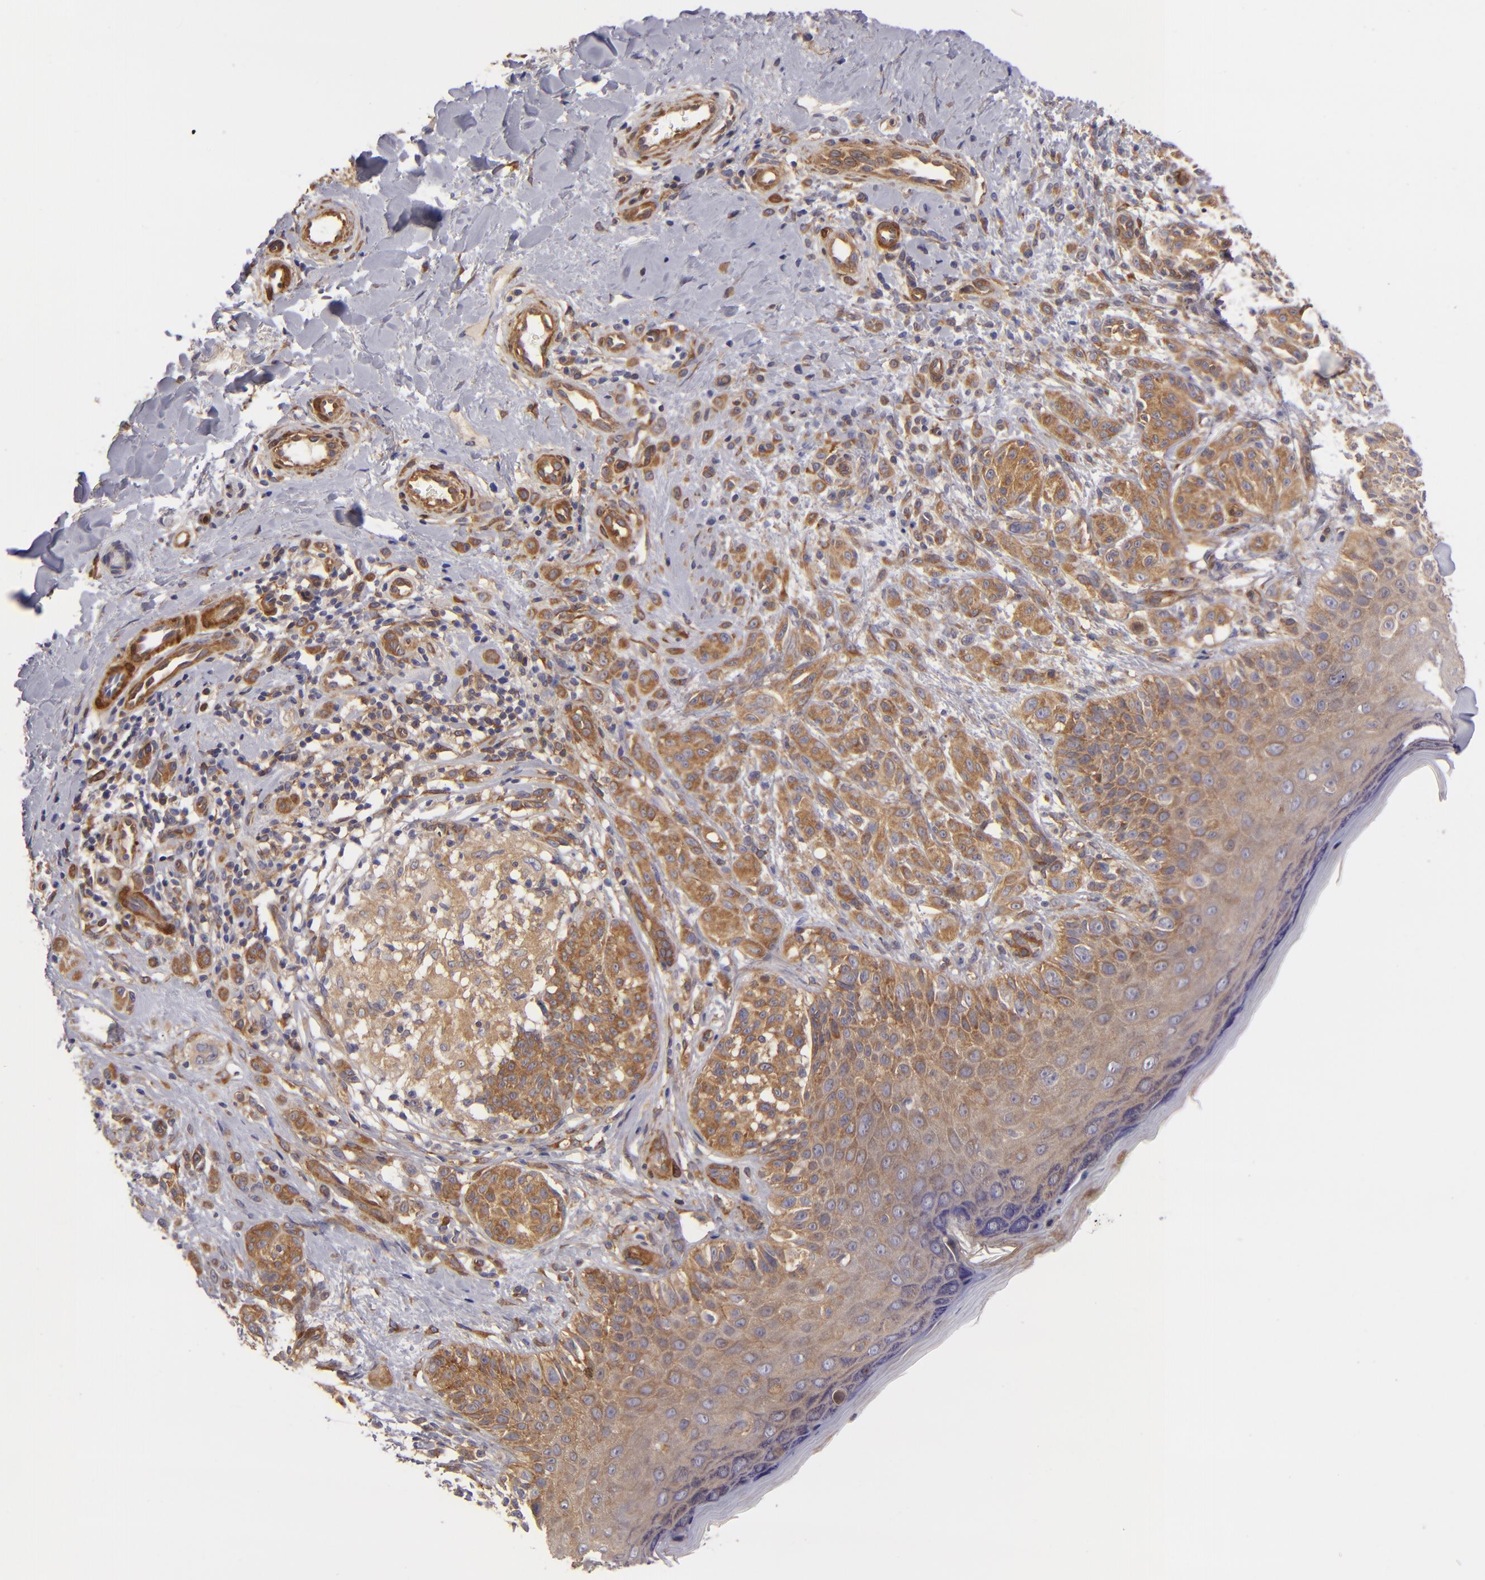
{"staining": {"intensity": "moderate", "quantity": ">75%", "location": "cytoplasmic/membranous"}, "tissue": "melanoma", "cell_type": "Tumor cells", "image_type": "cancer", "snomed": [{"axis": "morphology", "description": "Malignant melanoma, NOS"}, {"axis": "topography", "description": "Skin"}], "caption": "Immunohistochemical staining of malignant melanoma exhibits medium levels of moderate cytoplasmic/membranous expression in approximately >75% of tumor cells.", "gene": "VCL", "patient": {"sex": "male", "age": 57}}